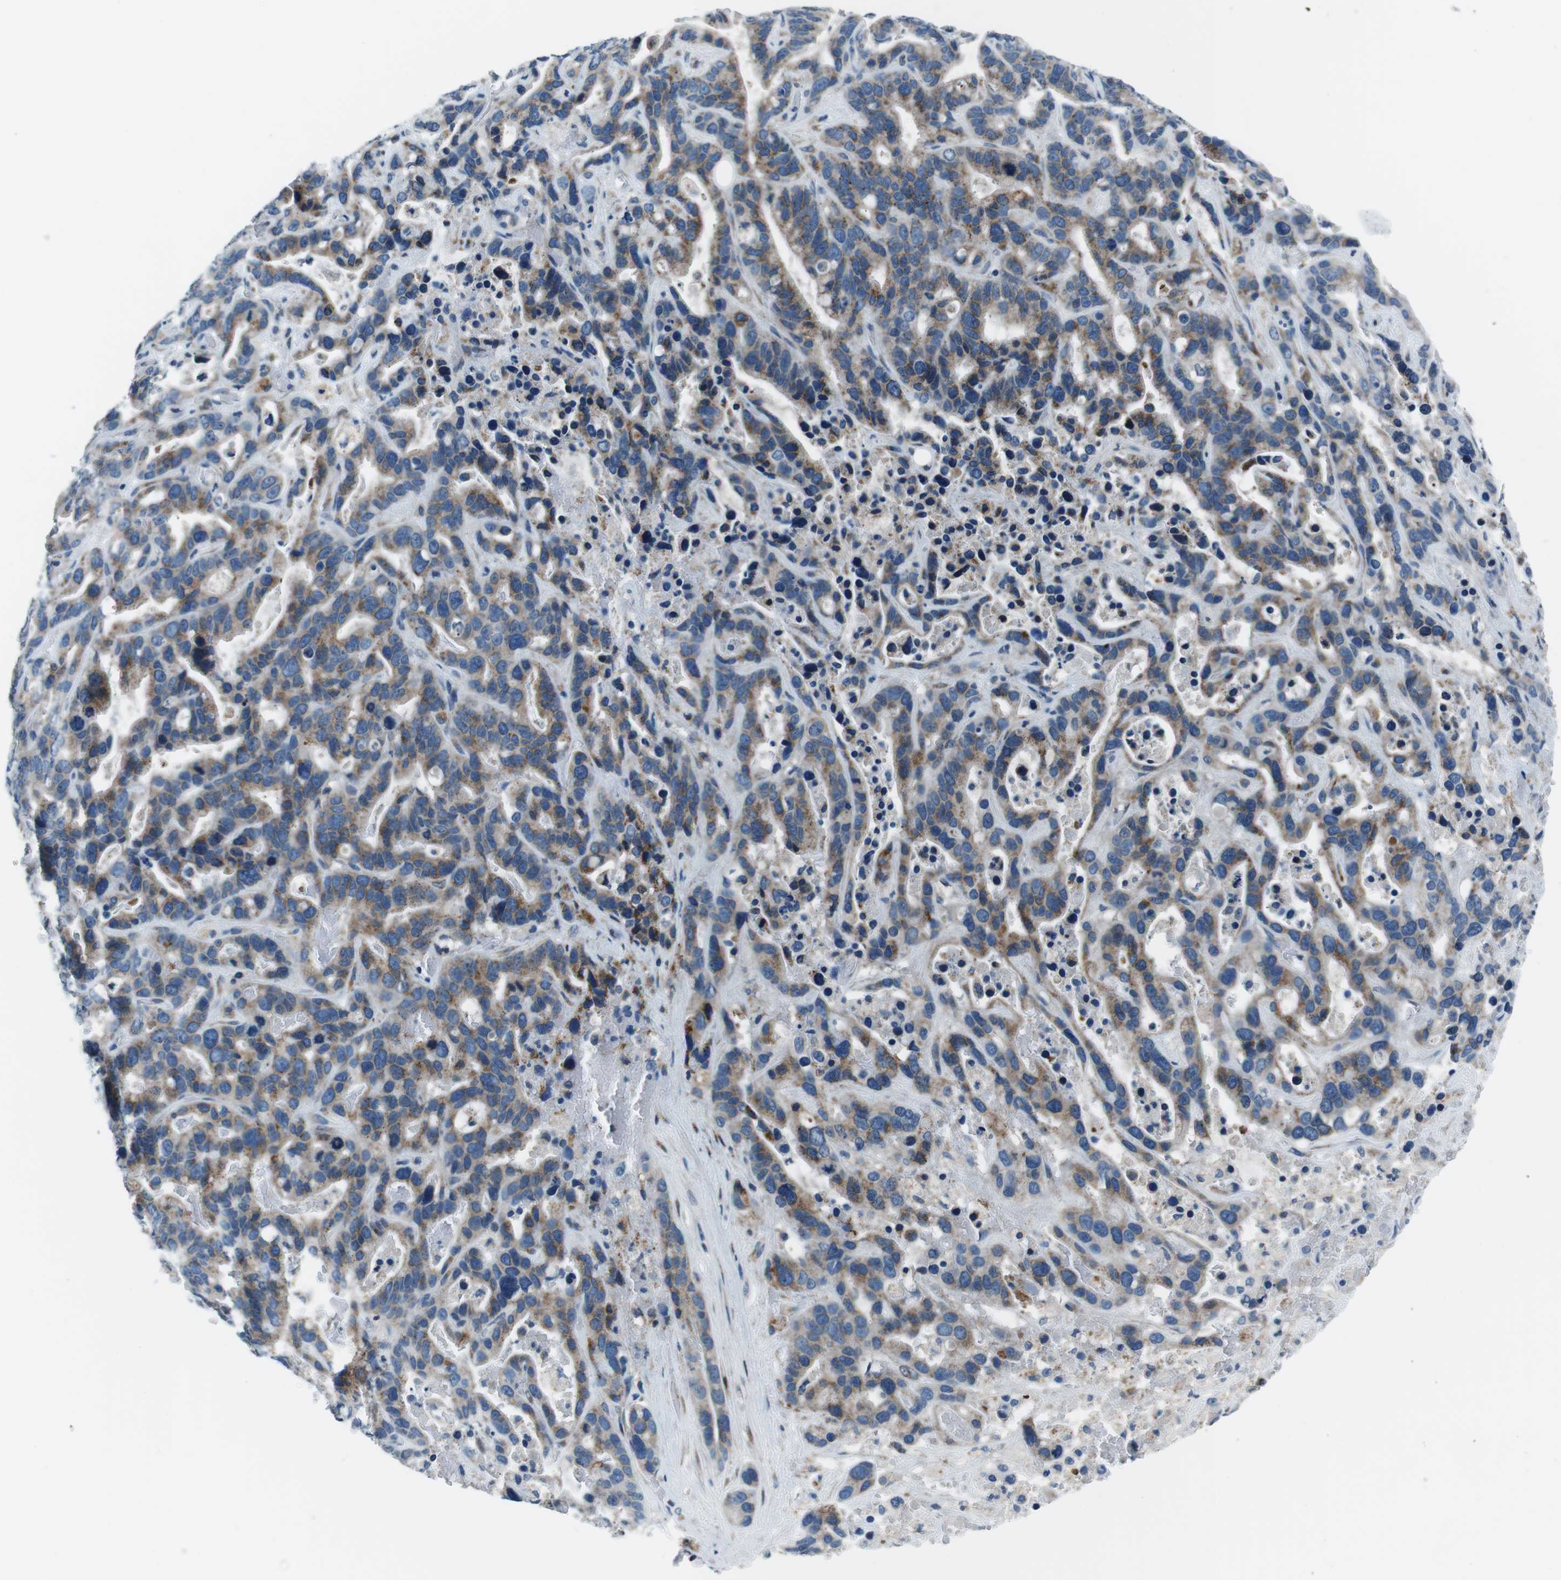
{"staining": {"intensity": "weak", "quantity": ">75%", "location": "cytoplasmic/membranous"}, "tissue": "liver cancer", "cell_type": "Tumor cells", "image_type": "cancer", "snomed": [{"axis": "morphology", "description": "Cholangiocarcinoma"}, {"axis": "topography", "description": "Liver"}], "caption": "IHC staining of liver cancer (cholangiocarcinoma), which demonstrates low levels of weak cytoplasmic/membranous positivity in about >75% of tumor cells indicating weak cytoplasmic/membranous protein expression. The staining was performed using DAB (3,3'-diaminobenzidine) (brown) for protein detection and nuclei were counterstained in hematoxylin (blue).", "gene": "NUCB2", "patient": {"sex": "female", "age": 65}}